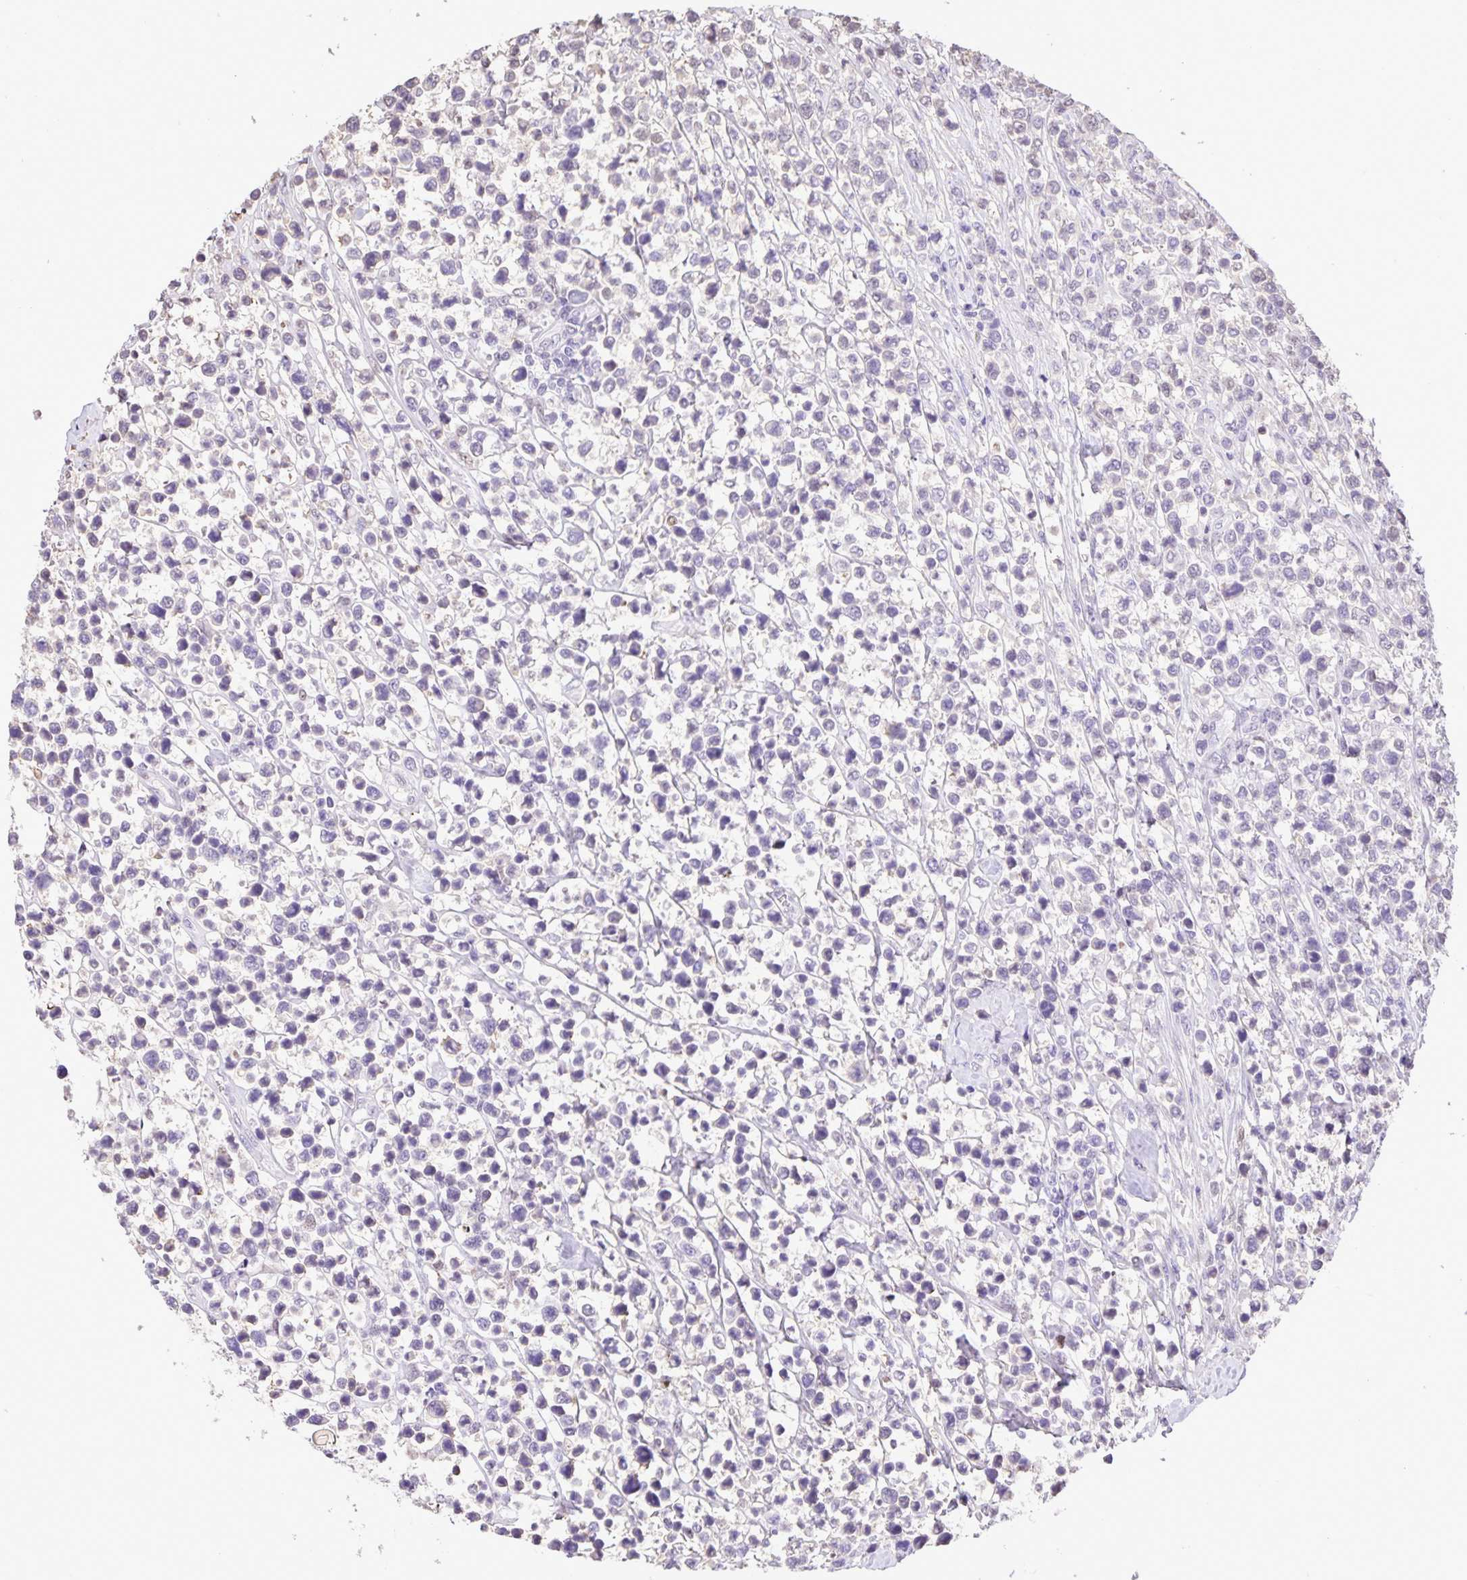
{"staining": {"intensity": "negative", "quantity": "none", "location": "none"}, "tissue": "lymphoma", "cell_type": "Tumor cells", "image_type": "cancer", "snomed": [{"axis": "morphology", "description": "Malignant lymphoma, non-Hodgkin's type, High grade"}, {"axis": "topography", "description": "Soft tissue"}], "caption": "An IHC micrograph of lymphoma is shown. There is no staining in tumor cells of lymphoma.", "gene": "ONECUT2", "patient": {"sex": "female", "age": 56}}